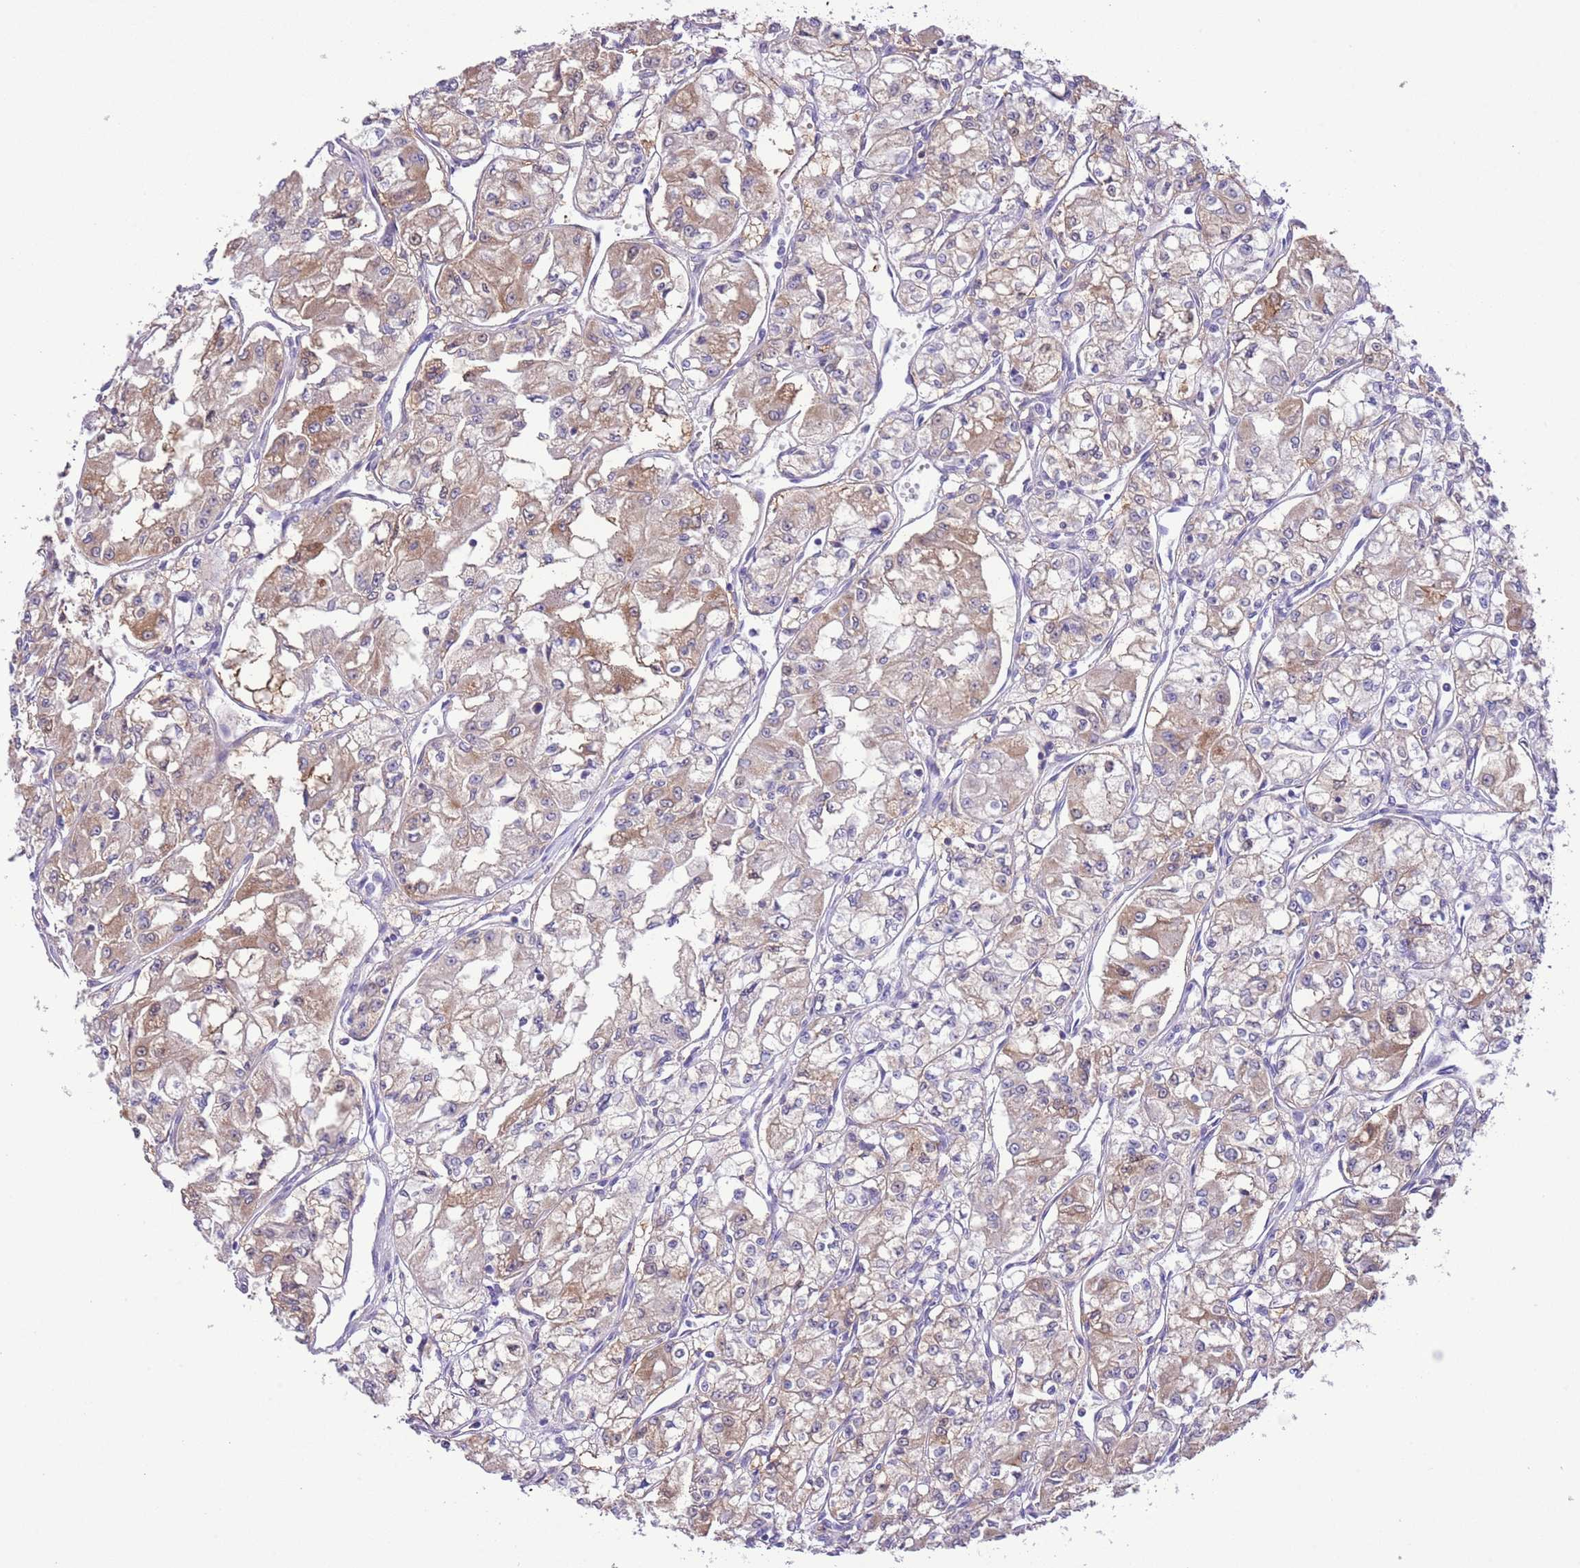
{"staining": {"intensity": "moderate", "quantity": ">75%", "location": "cytoplasmic/membranous"}, "tissue": "renal cancer", "cell_type": "Tumor cells", "image_type": "cancer", "snomed": [{"axis": "morphology", "description": "Adenocarcinoma, NOS"}, {"axis": "topography", "description": "Kidney"}], "caption": "Immunohistochemical staining of adenocarcinoma (renal) demonstrates medium levels of moderate cytoplasmic/membranous positivity in approximately >75% of tumor cells.", "gene": "PRR32", "patient": {"sex": "male", "age": 59}}